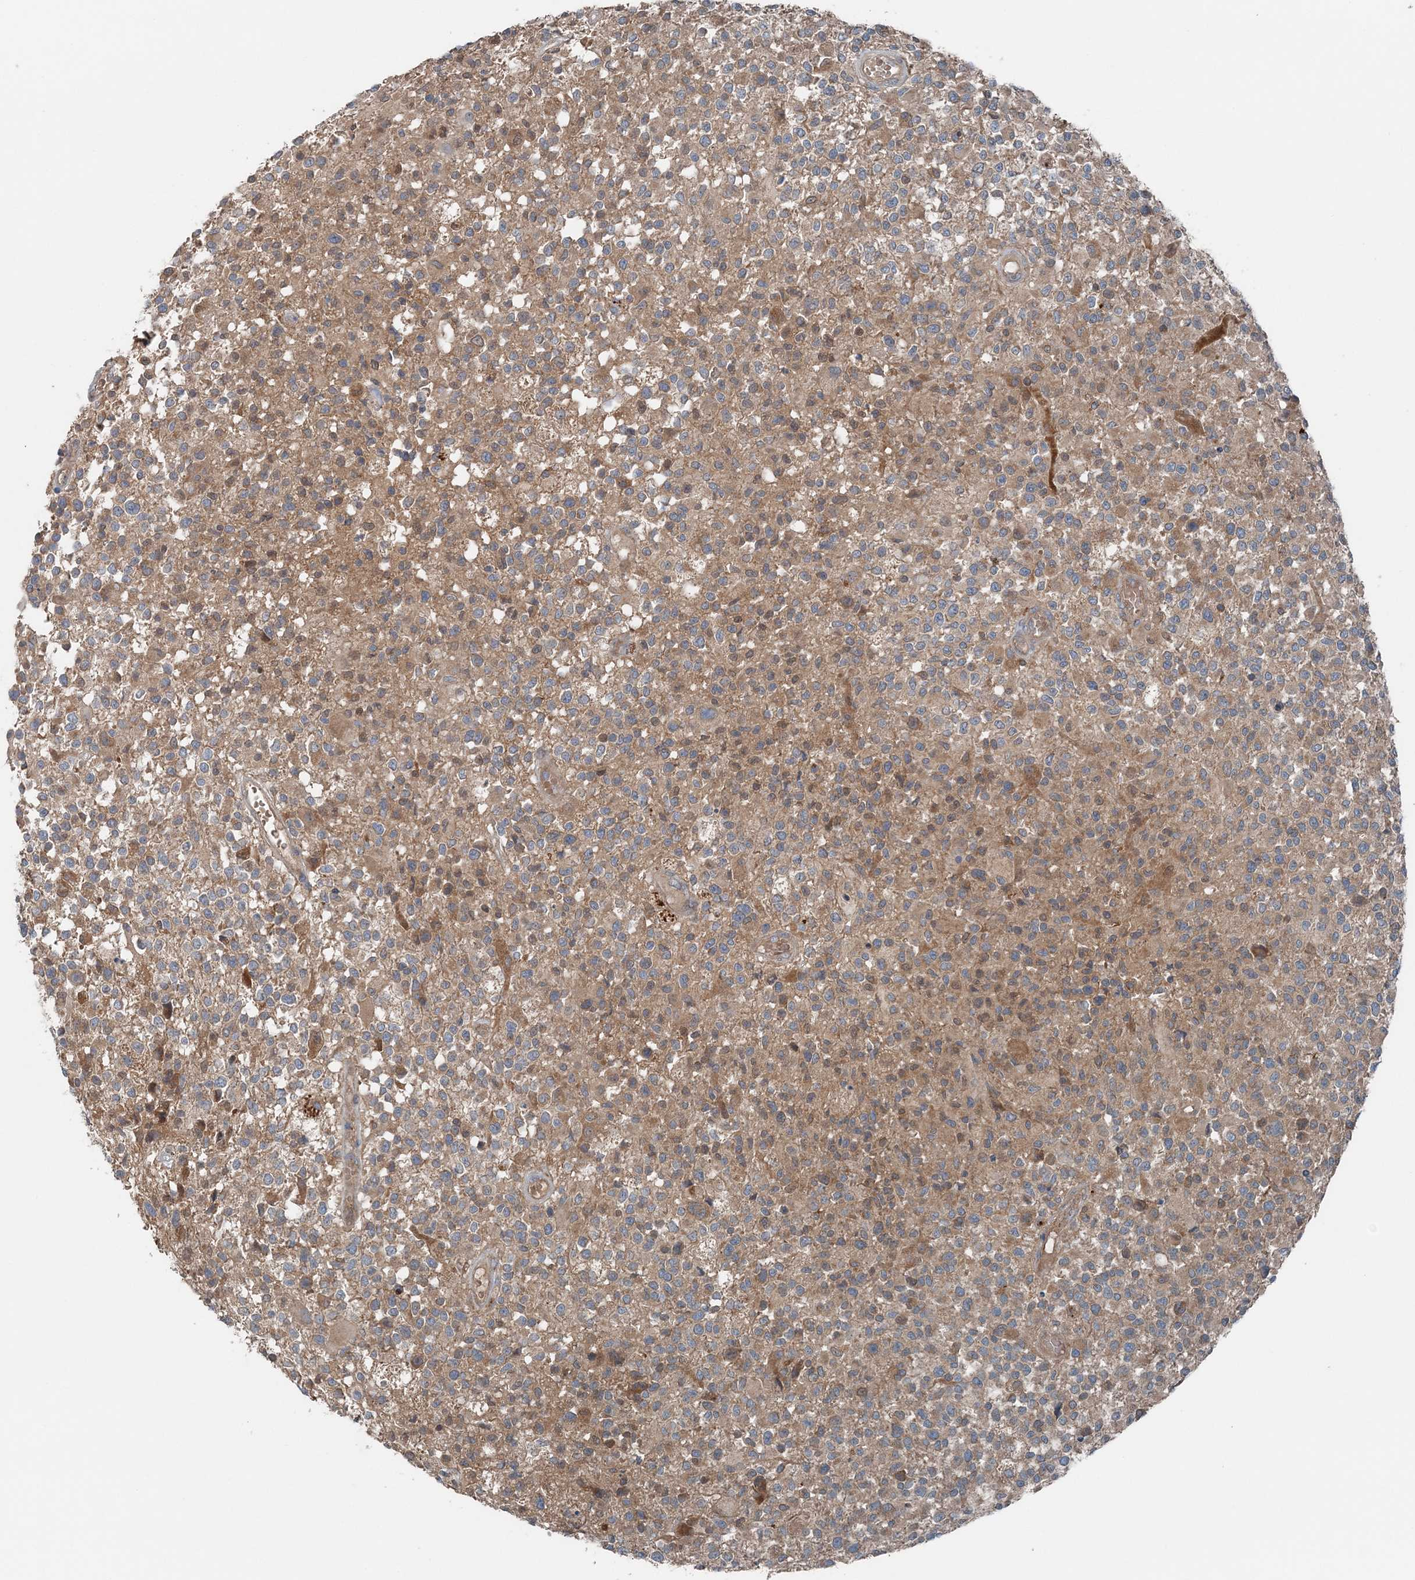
{"staining": {"intensity": "weak", "quantity": "<25%", "location": "cytoplasmic/membranous"}, "tissue": "glioma", "cell_type": "Tumor cells", "image_type": "cancer", "snomed": [{"axis": "morphology", "description": "Glioma, malignant, High grade"}, {"axis": "morphology", "description": "Glioblastoma, NOS"}, {"axis": "topography", "description": "Brain"}], "caption": "Malignant glioma (high-grade) was stained to show a protein in brown. There is no significant staining in tumor cells.", "gene": "ASNSD1", "patient": {"sex": "male", "age": 60}}